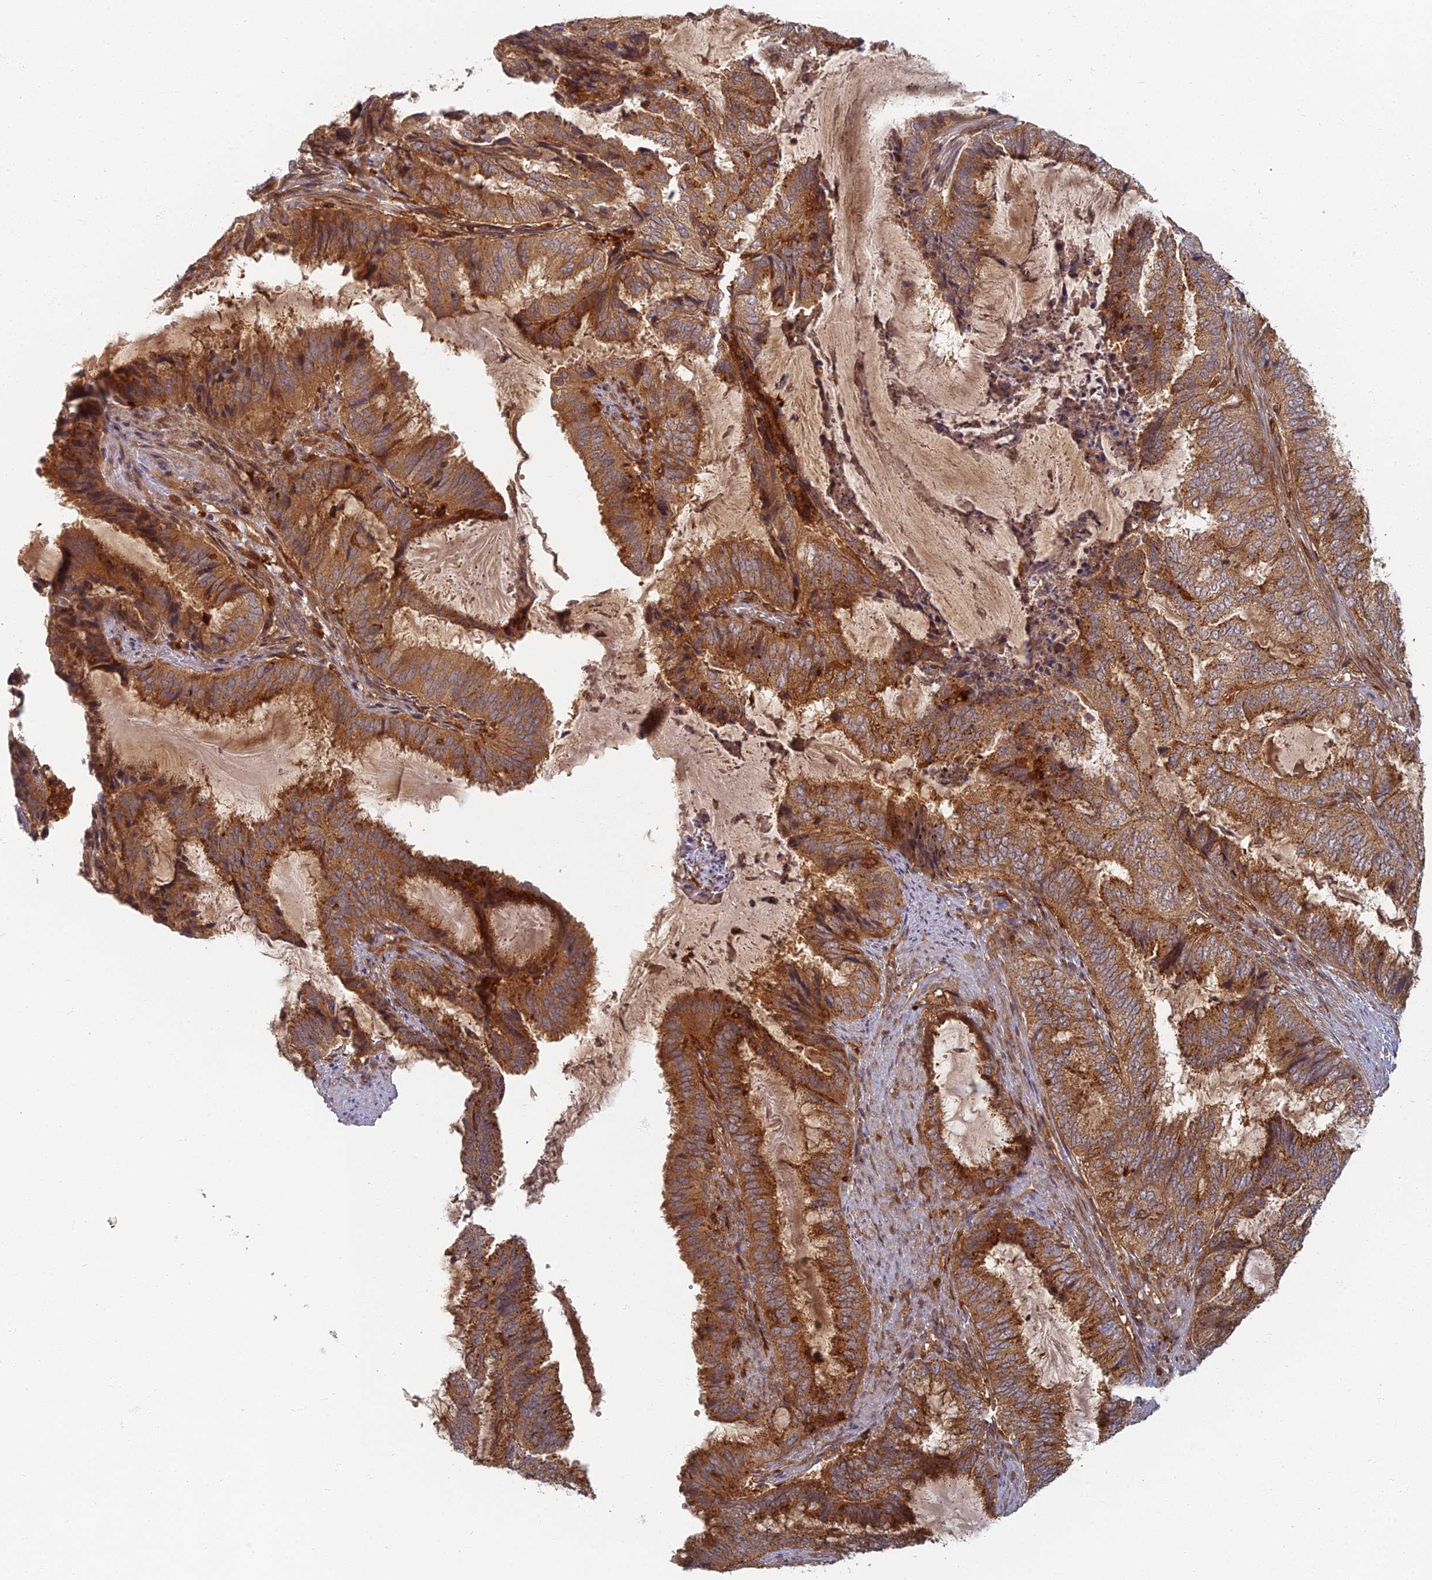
{"staining": {"intensity": "strong", "quantity": ">75%", "location": "cytoplasmic/membranous"}, "tissue": "endometrial cancer", "cell_type": "Tumor cells", "image_type": "cancer", "snomed": [{"axis": "morphology", "description": "Adenocarcinoma, NOS"}, {"axis": "topography", "description": "Endometrium"}], "caption": "A histopathology image showing strong cytoplasmic/membranous staining in about >75% of tumor cells in adenocarcinoma (endometrial), as visualized by brown immunohistochemical staining.", "gene": "INO80D", "patient": {"sex": "female", "age": 51}}